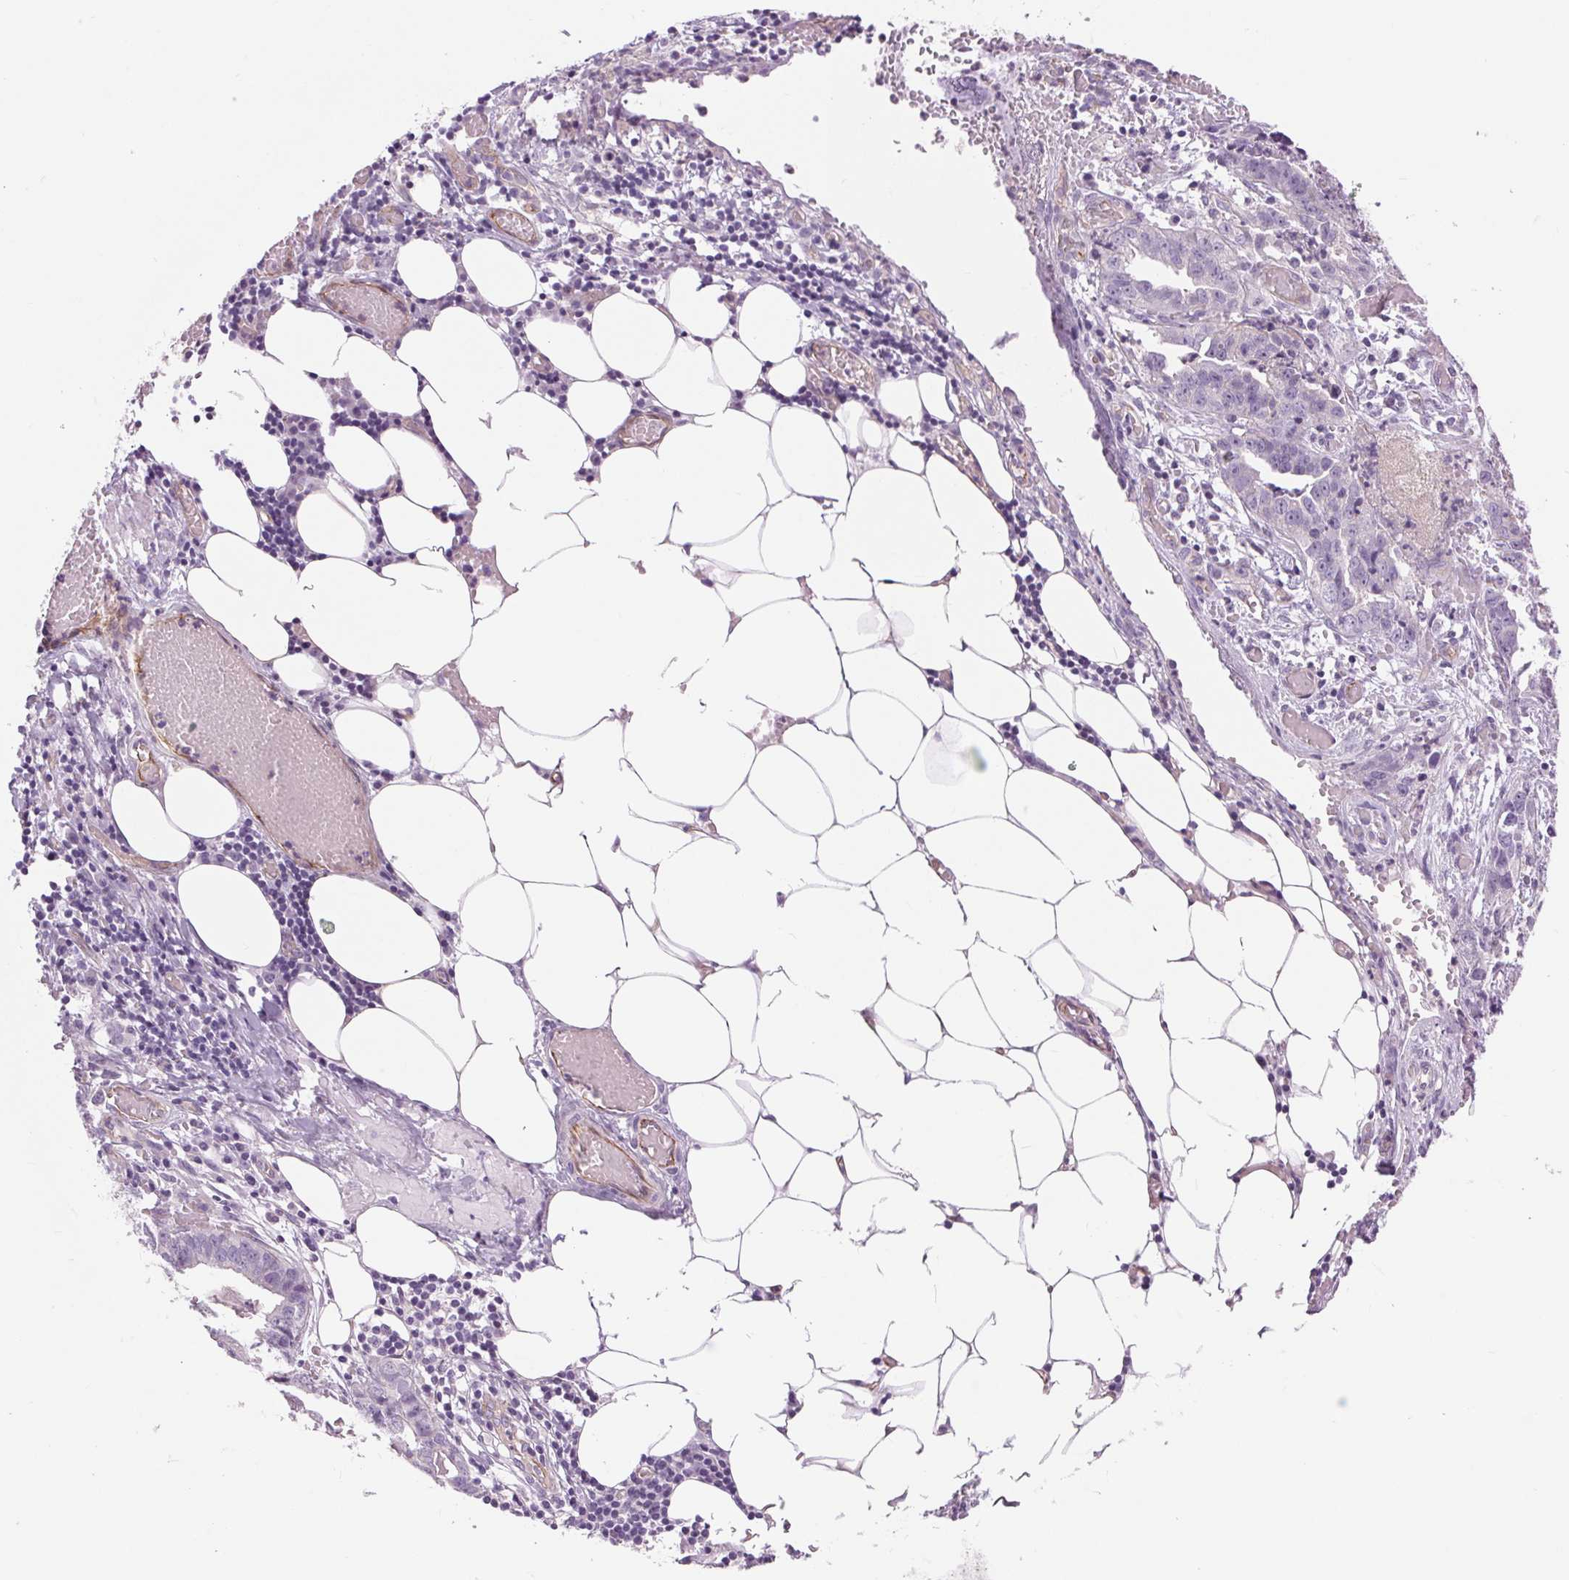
{"staining": {"intensity": "negative", "quantity": "none", "location": "none"}, "tissue": "ovarian cancer", "cell_type": "Tumor cells", "image_type": "cancer", "snomed": [{"axis": "morphology", "description": "Cystadenocarcinoma, serous, NOS"}, {"axis": "topography", "description": "Ovary"}], "caption": "Human ovarian cancer stained for a protein using immunohistochemistry exhibits no staining in tumor cells.", "gene": "DIXDC1", "patient": {"sex": "female", "age": 75}}